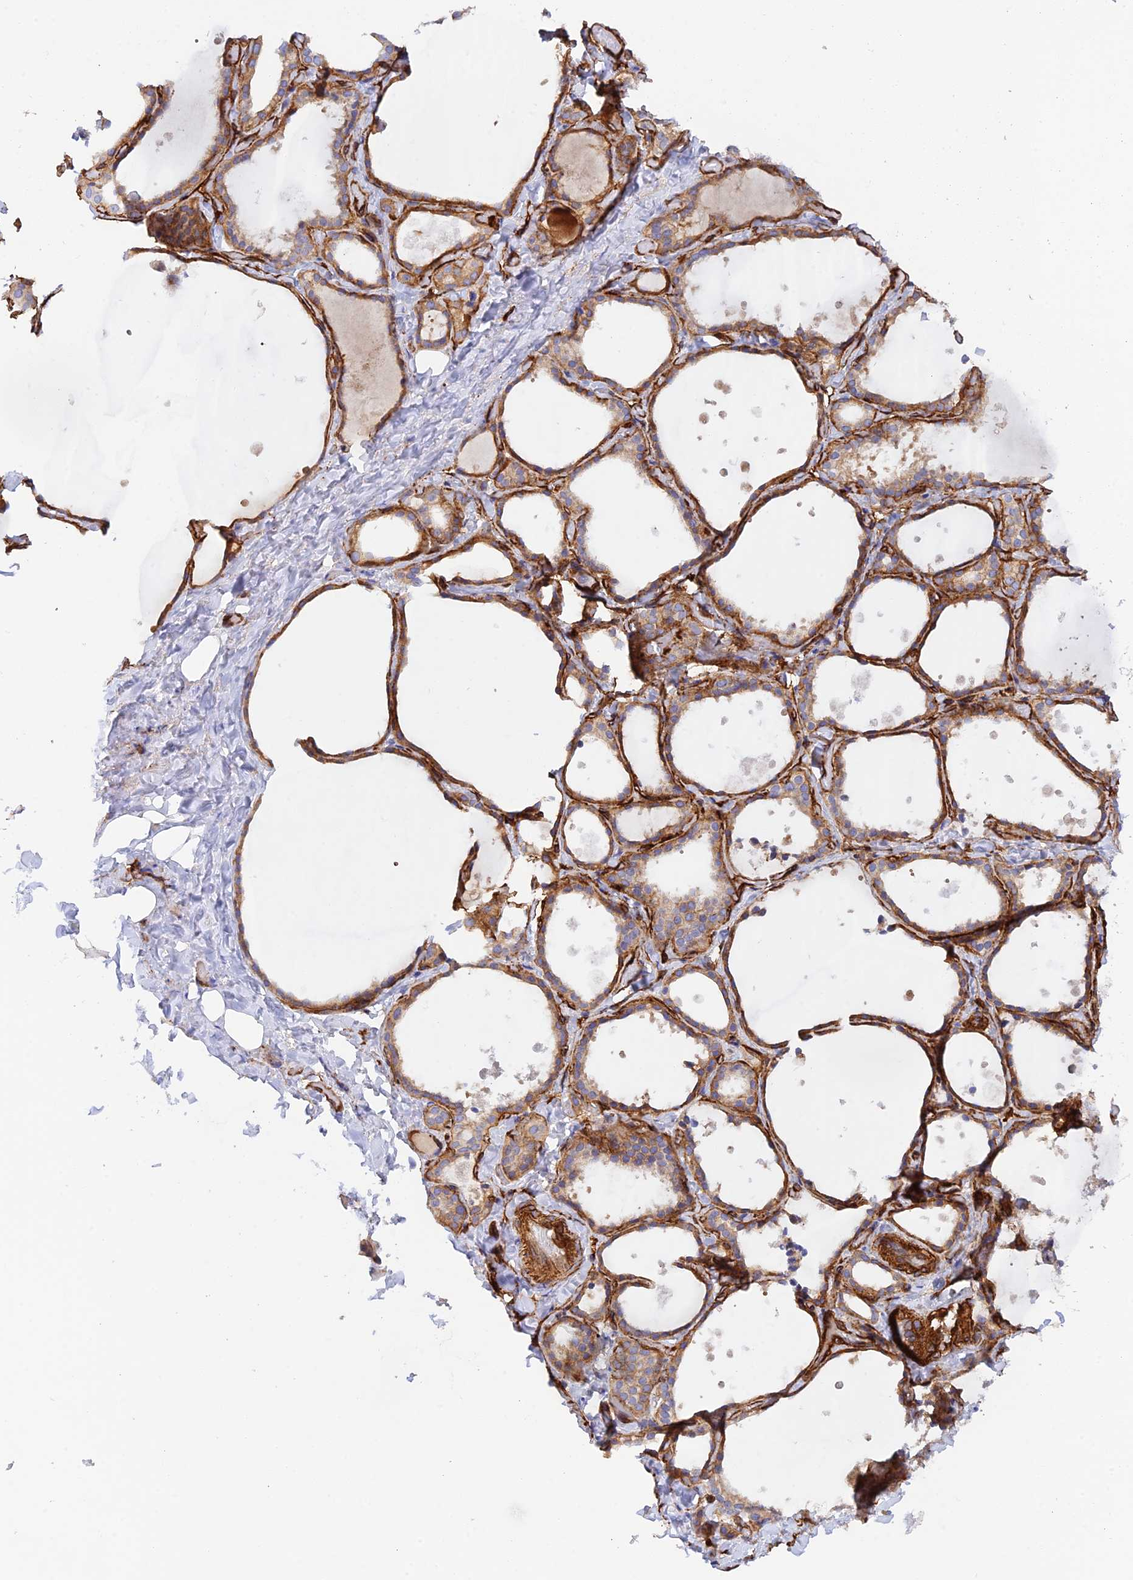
{"staining": {"intensity": "strong", "quantity": "25%-75%", "location": "cytoplasmic/membranous"}, "tissue": "thyroid gland", "cell_type": "Glandular cells", "image_type": "normal", "snomed": [{"axis": "morphology", "description": "Normal tissue, NOS"}, {"axis": "topography", "description": "Thyroid gland"}], "caption": "Immunohistochemistry (IHC) image of benign human thyroid gland stained for a protein (brown), which demonstrates high levels of strong cytoplasmic/membranous staining in about 25%-75% of glandular cells.", "gene": "MYO9A", "patient": {"sex": "female", "age": 44}}